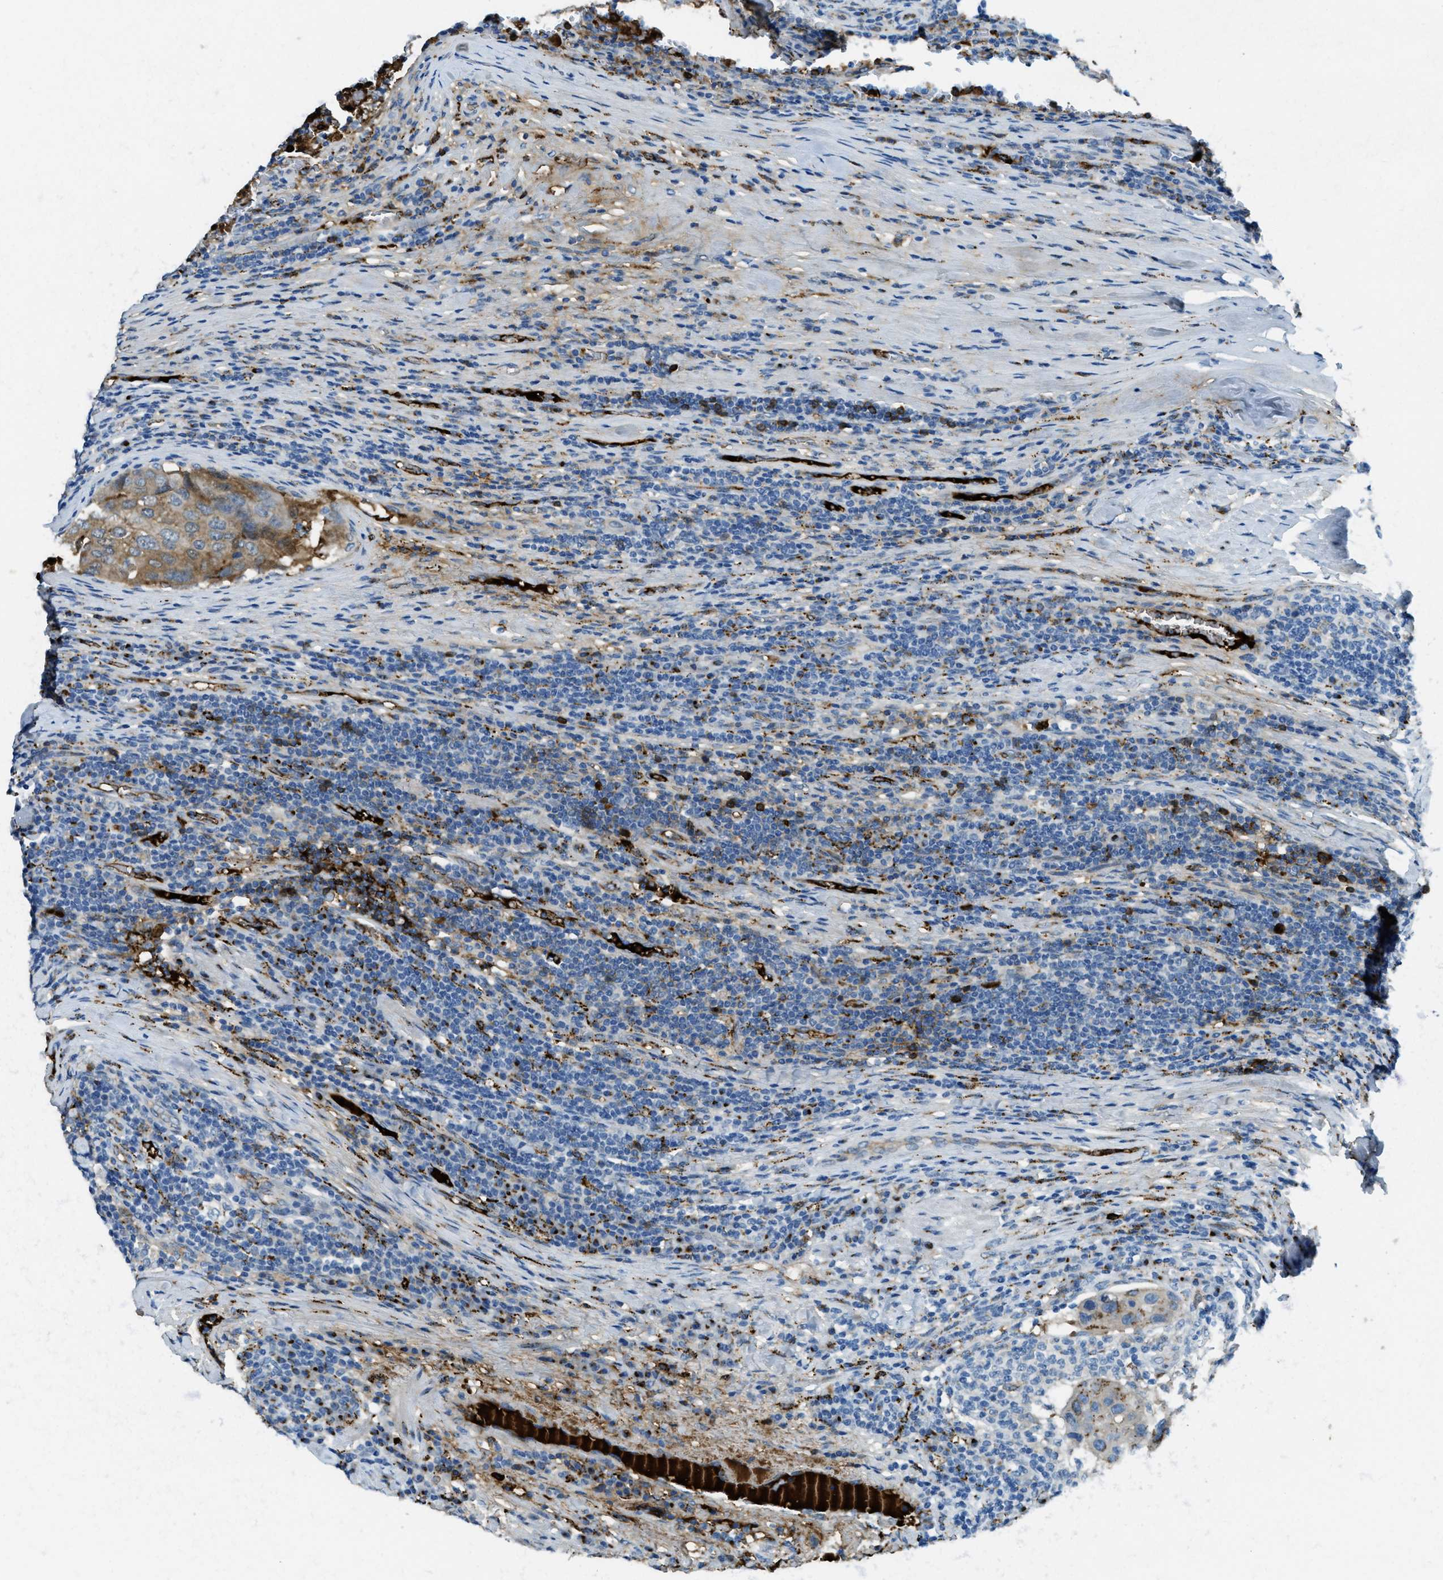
{"staining": {"intensity": "weak", "quantity": "<25%", "location": "cytoplasmic/membranous"}, "tissue": "urothelial cancer", "cell_type": "Tumor cells", "image_type": "cancer", "snomed": [{"axis": "morphology", "description": "Urothelial carcinoma, High grade"}, {"axis": "topography", "description": "Lymph node"}, {"axis": "topography", "description": "Urinary bladder"}], "caption": "Protein analysis of urothelial carcinoma (high-grade) reveals no significant staining in tumor cells. Brightfield microscopy of immunohistochemistry stained with DAB (3,3'-diaminobenzidine) (brown) and hematoxylin (blue), captured at high magnification.", "gene": "TRIM59", "patient": {"sex": "male", "age": 51}}